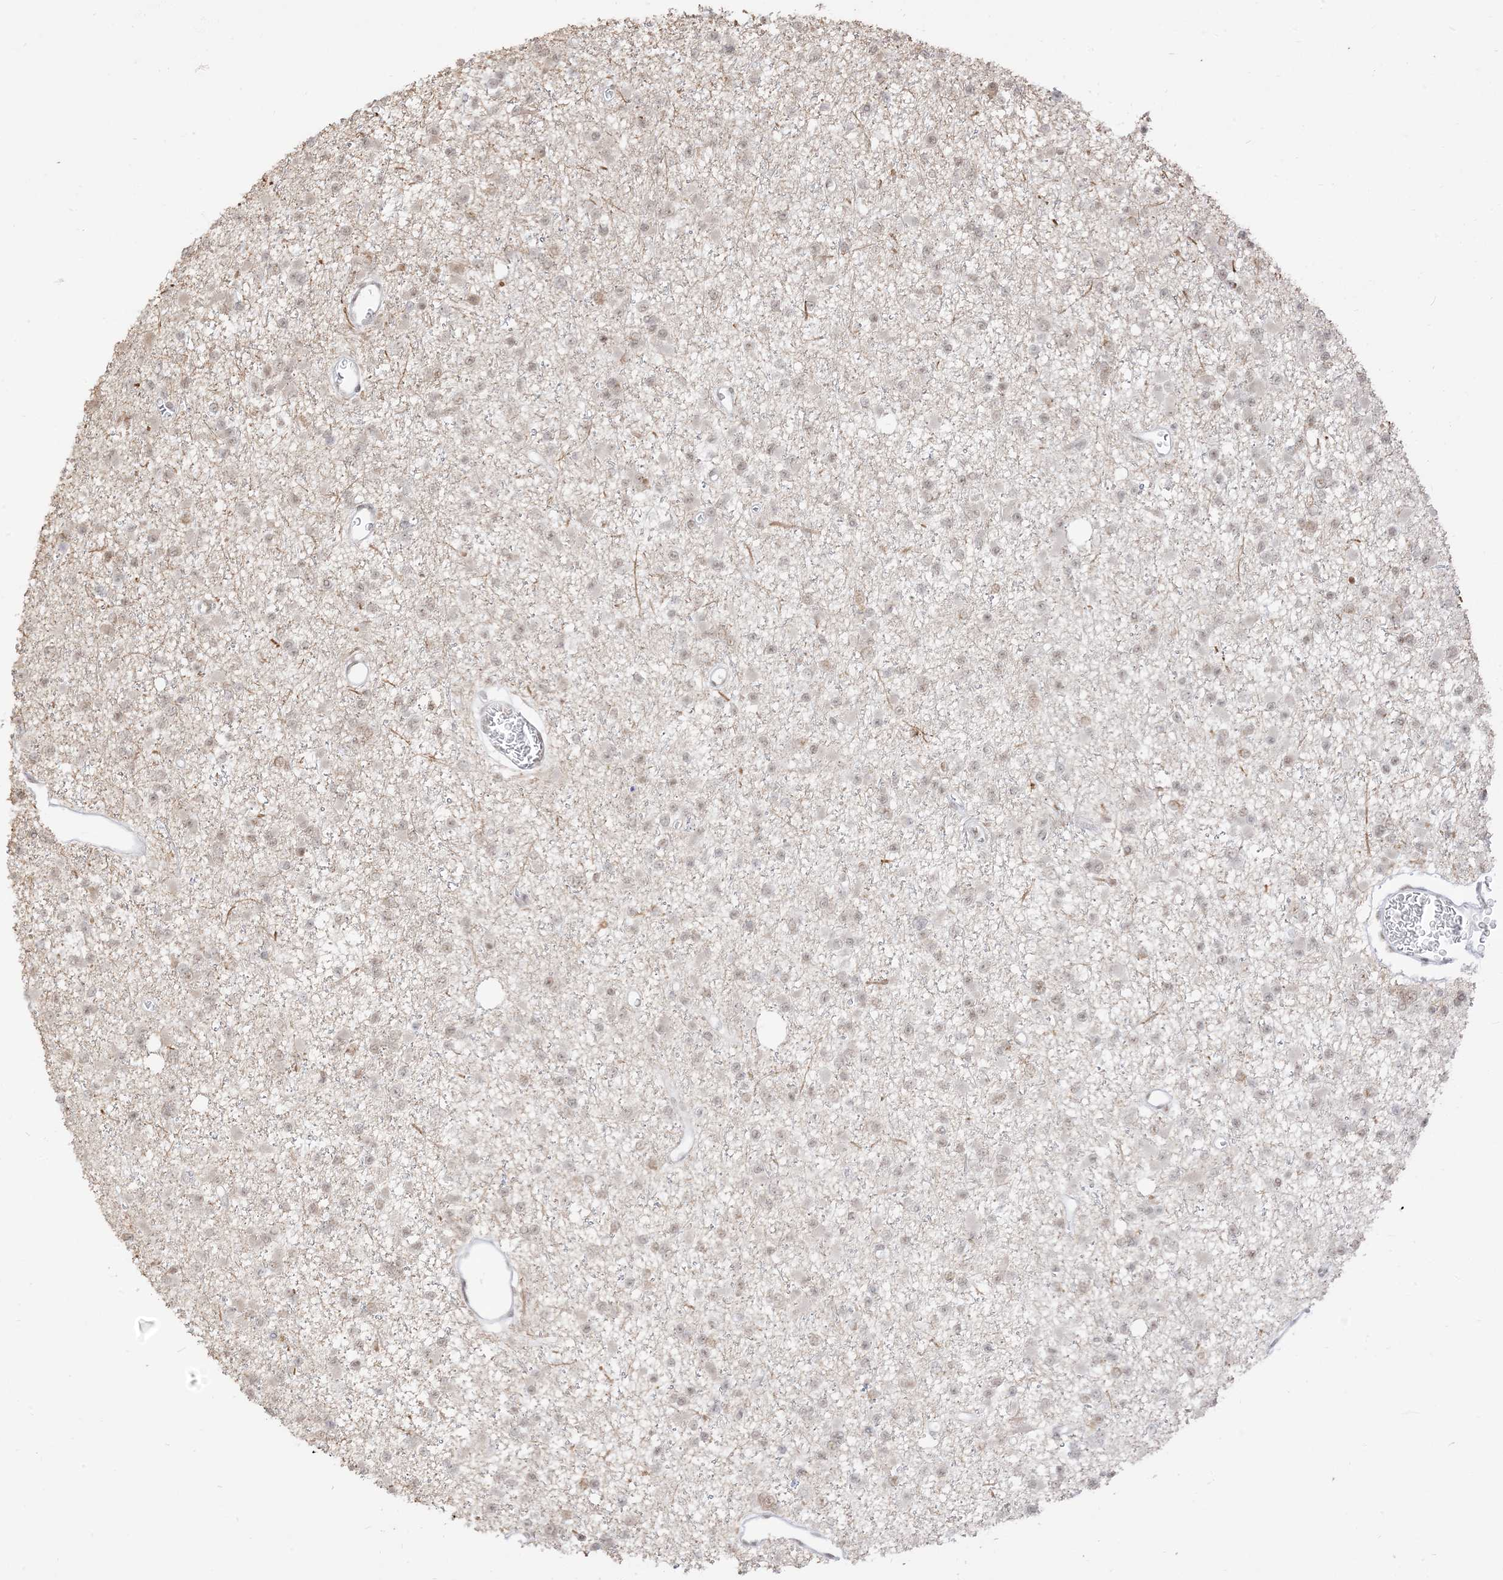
{"staining": {"intensity": "weak", "quantity": "25%-75%", "location": "nuclear"}, "tissue": "glioma", "cell_type": "Tumor cells", "image_type": "cancer", "snomed": [{"axis": "morphology", "description": "Glioma, malignant, Low grade"}, {"axis": "topography", "description": "Brain"}], "caption": "IHC (DAB) staining of malignant glioma (low-grade) exhibits weak nuclear protein staining in approximately 25%-75% of tumor cells.", "gene": "ARGLU1", "patient": {"sex": "female", "age": 22}}